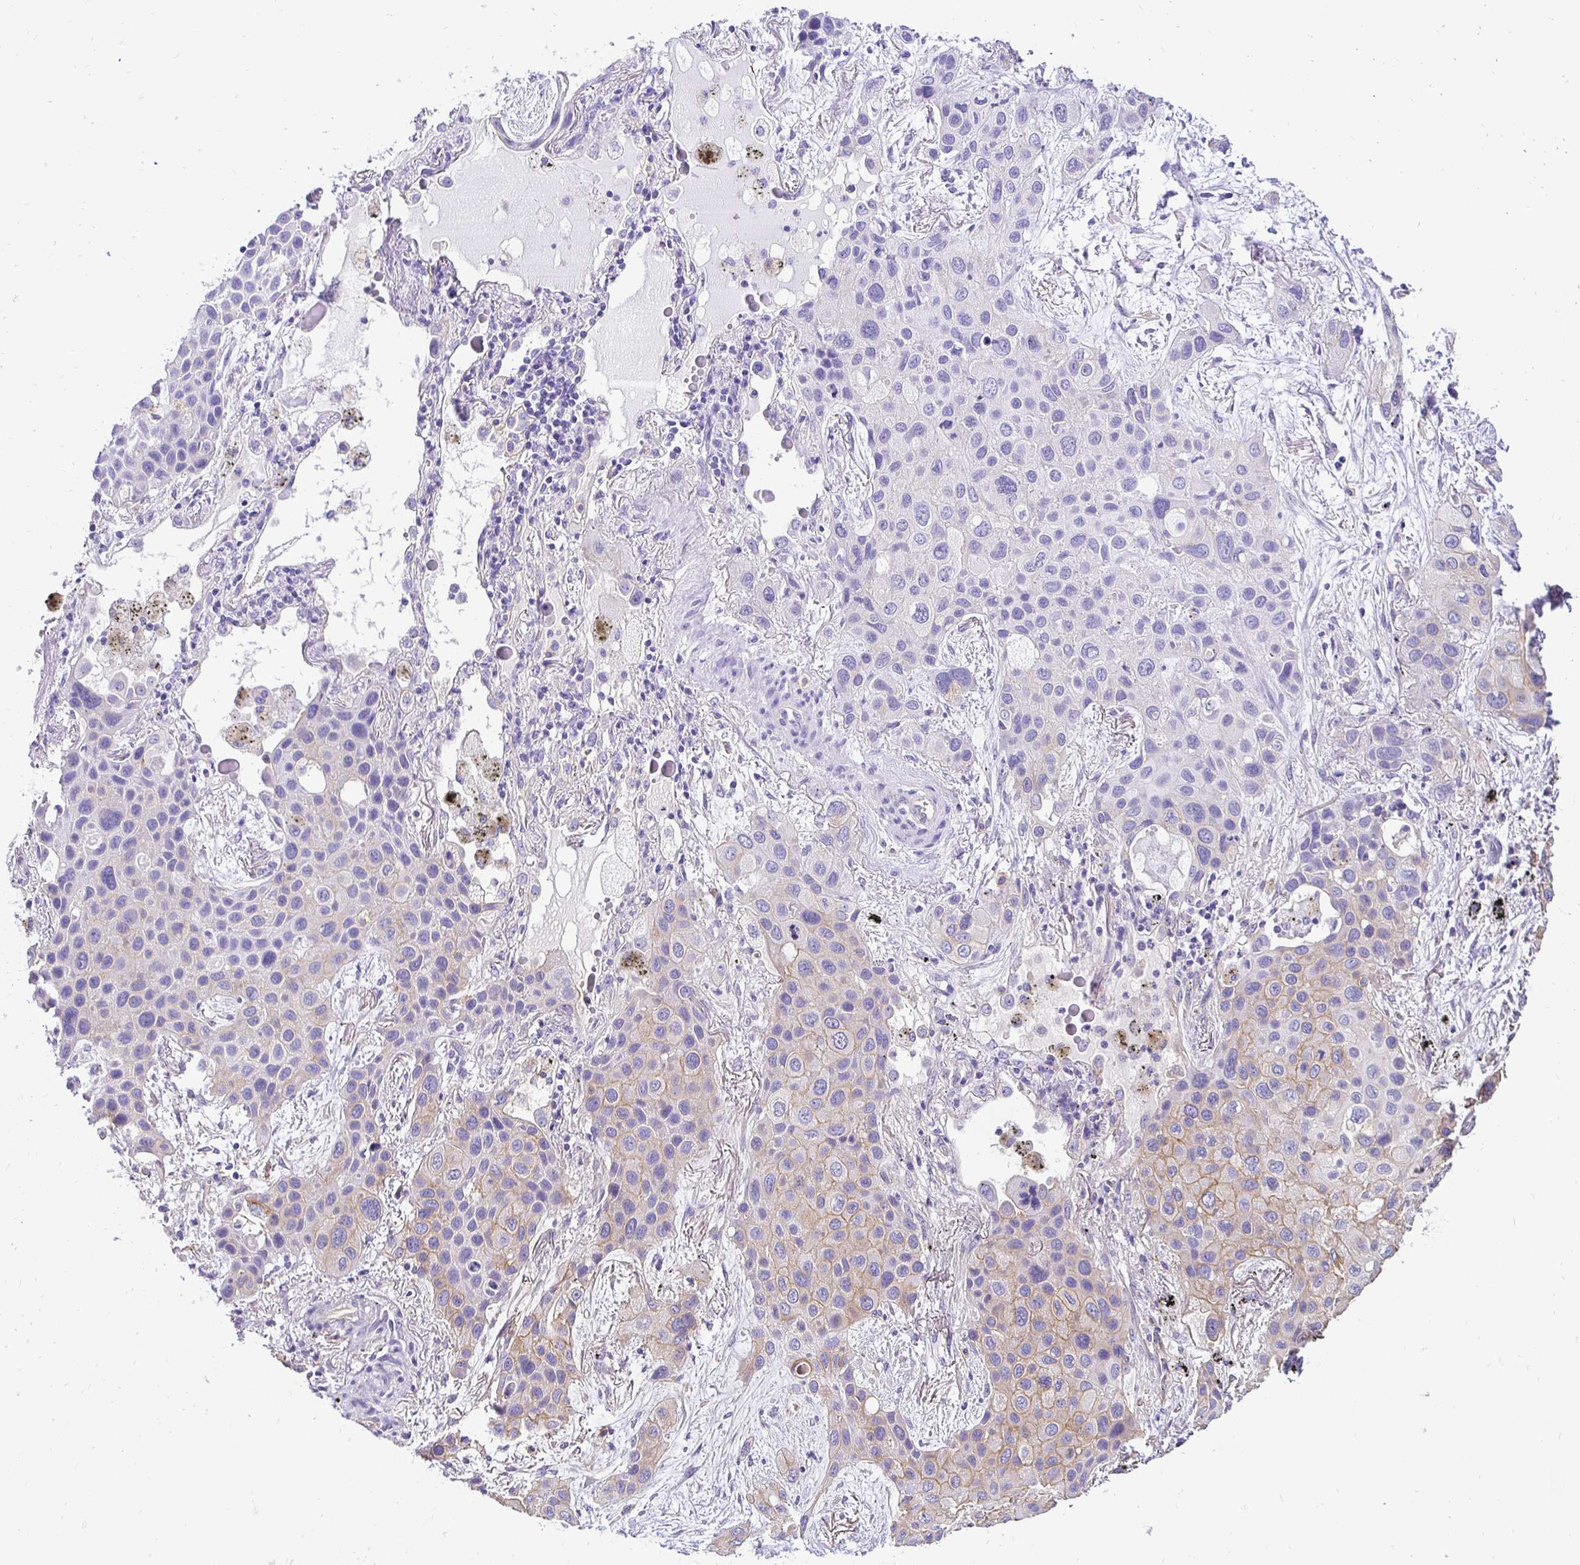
{"staining": {"intensity": "weak", "quantity": "<25%", "location": "cytoplasmic/membranous"}, "tissue": "lung cancer", "cell_type": "Tumor cells", "image_type": "cancer", "snomed": [{"axis": "morphology", "description": "Squamous cell carcinoma, NOS"}, {"axis": "morphology", "description": "Squamous cell carcinoma, metastatic, NOS"}, {"axis": "topography", "description": "Lung"}], "caption": "High magnification brightfield microscopy of lung cancer stained with DAB (3,3'-diaminobenzidine) (brown) and counterstained with hematoxylin (blue): tumor cells show no significant expression.", "gene": "SLC9A1", "patient": {"sex": "male", "age": 59}}